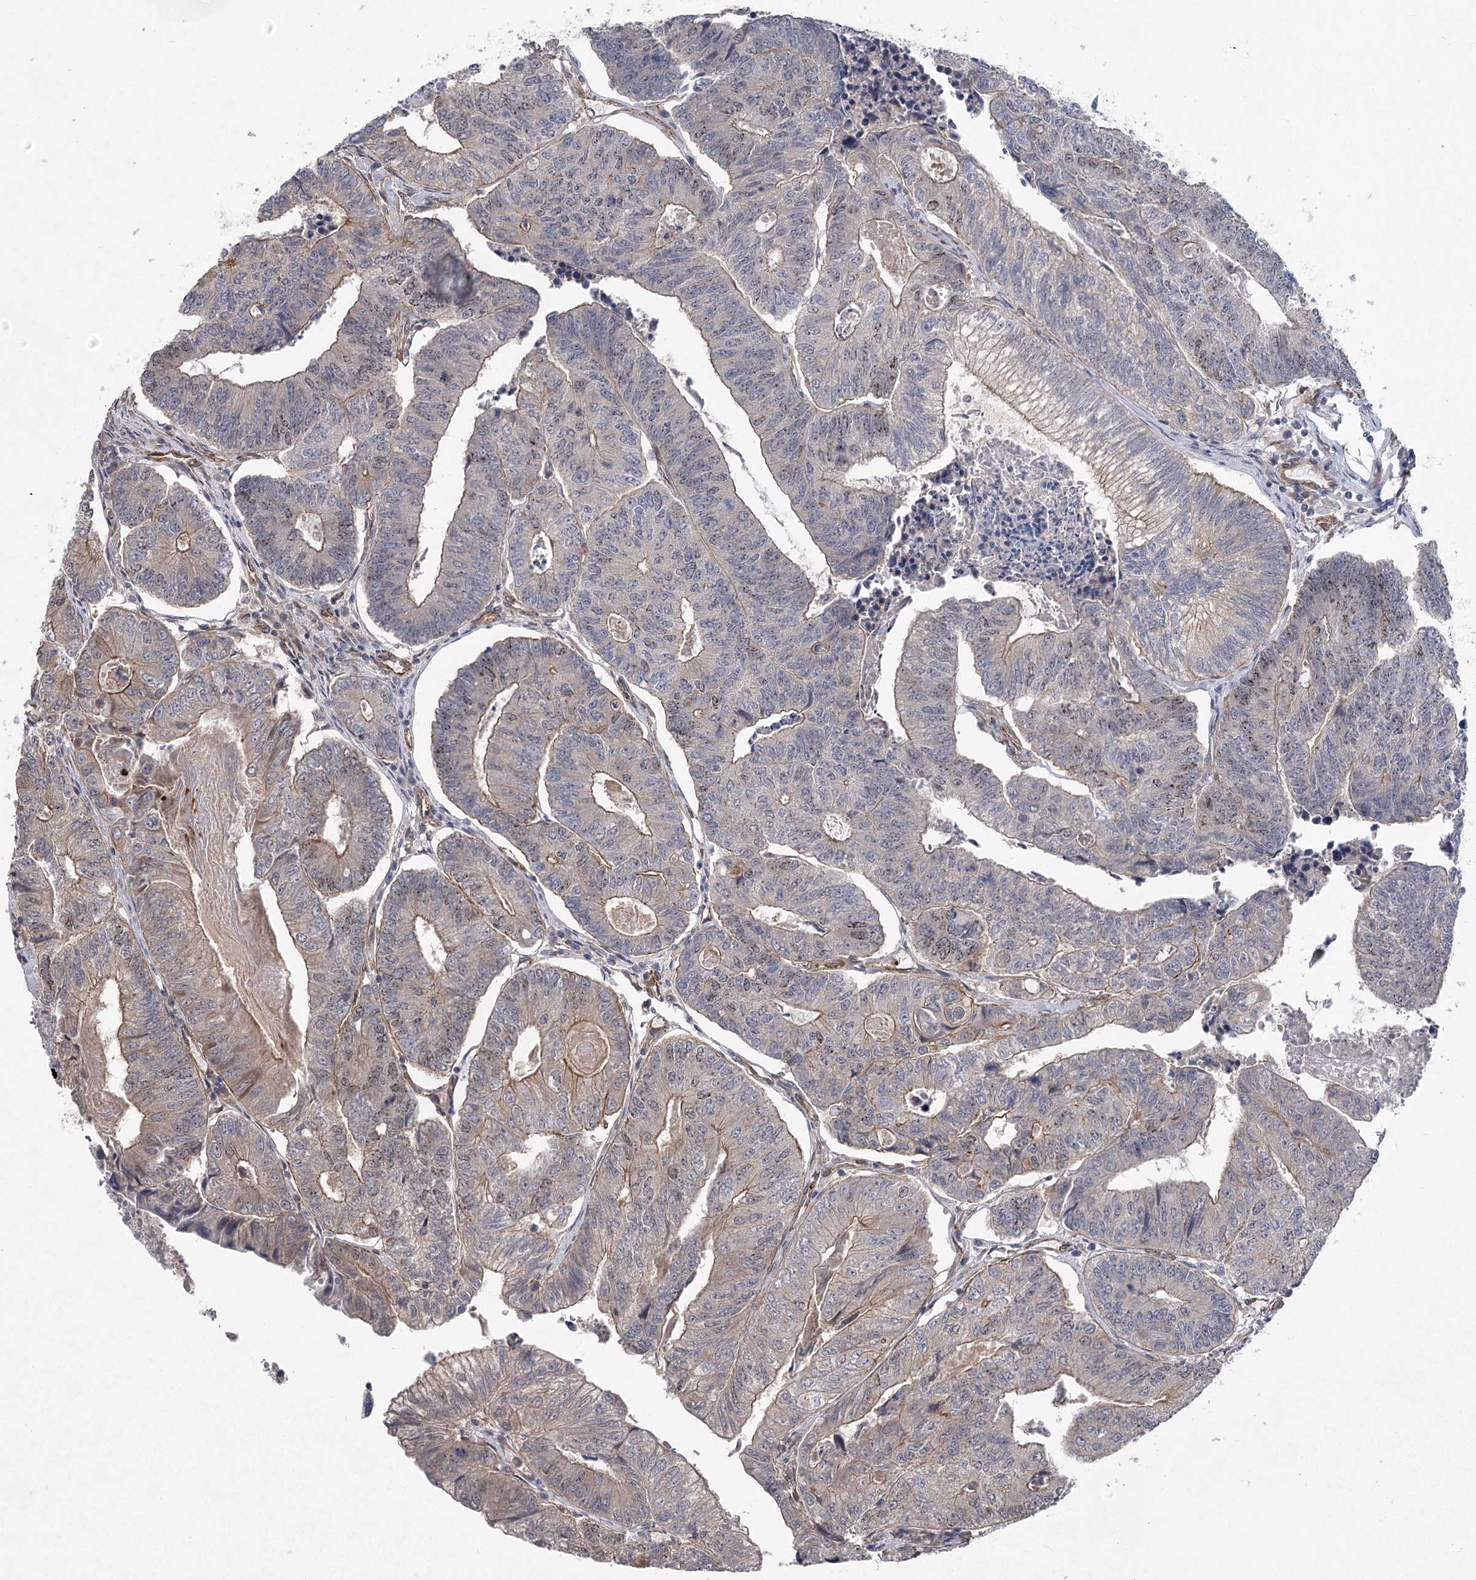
{"staining": {"intensity": "weak", "quantity": "25%-75%", "location": "cytoplasmic/membranous"}, "tissue": "colorectal cancer", "cell_type": "Tumor cells", "image_type": "cancer", "snomed": [{"axis": "morphology", "description": "Adenocarcinoma, NOS"}, {"axis": "topography", "description": "Colon"}], "caption": "High-power microscopy captured an immunohistochemistry (IHC) micrograph of colorectal cancer, revealing weak cytoplasmic/membranous positivity in approximately 25%-75% of tumor cells. The protein of interest is shown in brown color, while the nuclei are stained blue.", "gene": "RWDD4", "patient": {"sex": "female", "age": 67}}